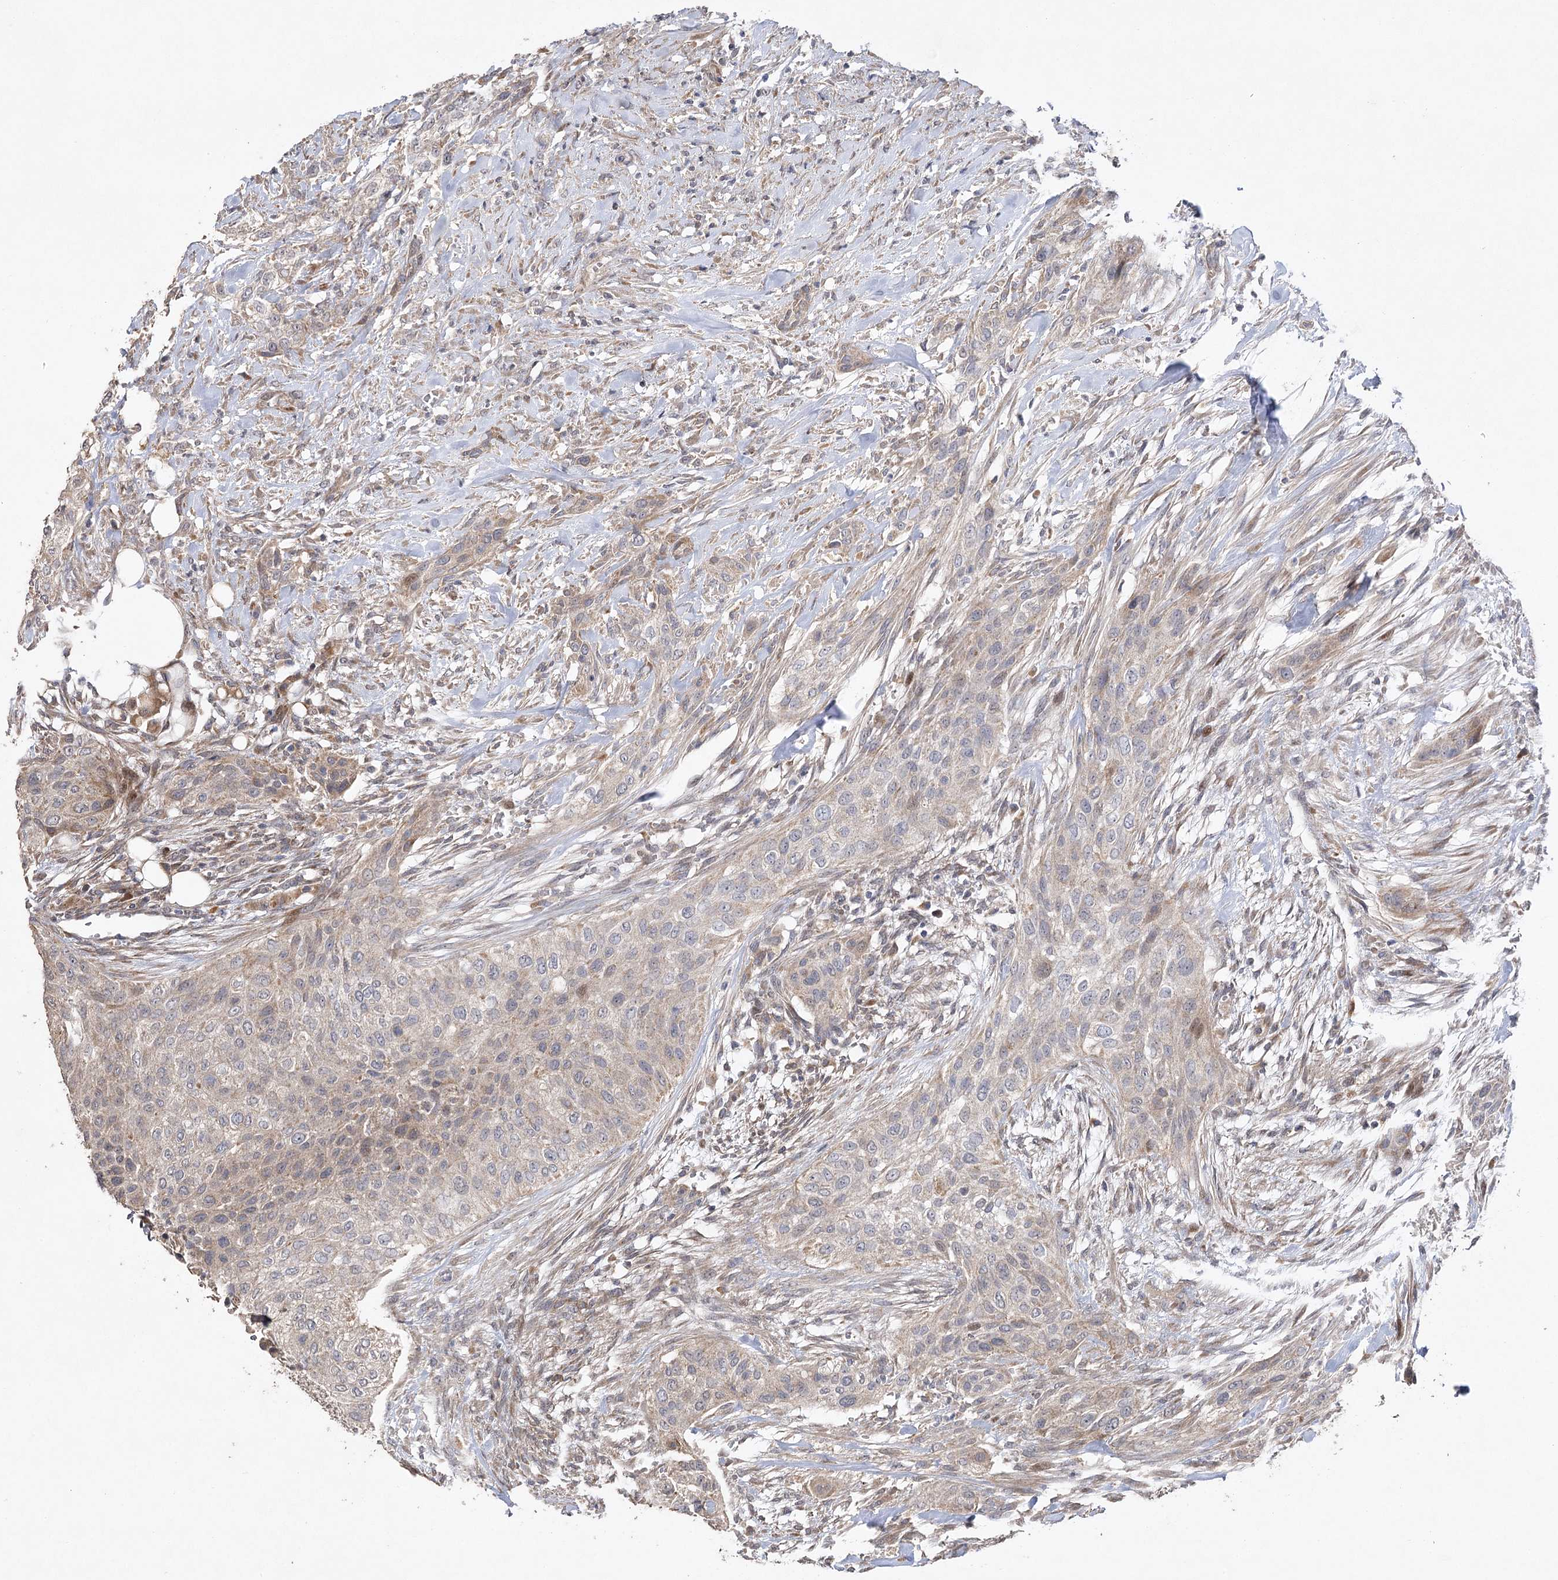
{"staining": {"intensity": "weak", "quantity": "25%-75%", "location": "cytoplasmic/membranous"}, "tissue": "urothelial cancer", "cell_type": "Tumor cells", "image_type": "cancer", "snomed": [{"axis": "morphology", "description": "Urothelial carcinoma, High grade"}, {"axis": "topography", "description": "Urinary bladder"}], "caption": "A high-resolution image shows immunohistochemistry (IHC) staining of urothelial carcinoma (high-grade), which shows weak cytoplasmic/membranous staining in about 25%-75% of tumor cells.", "gene": "OBSL1", "patient": {"sex": "male", "age": 35}}